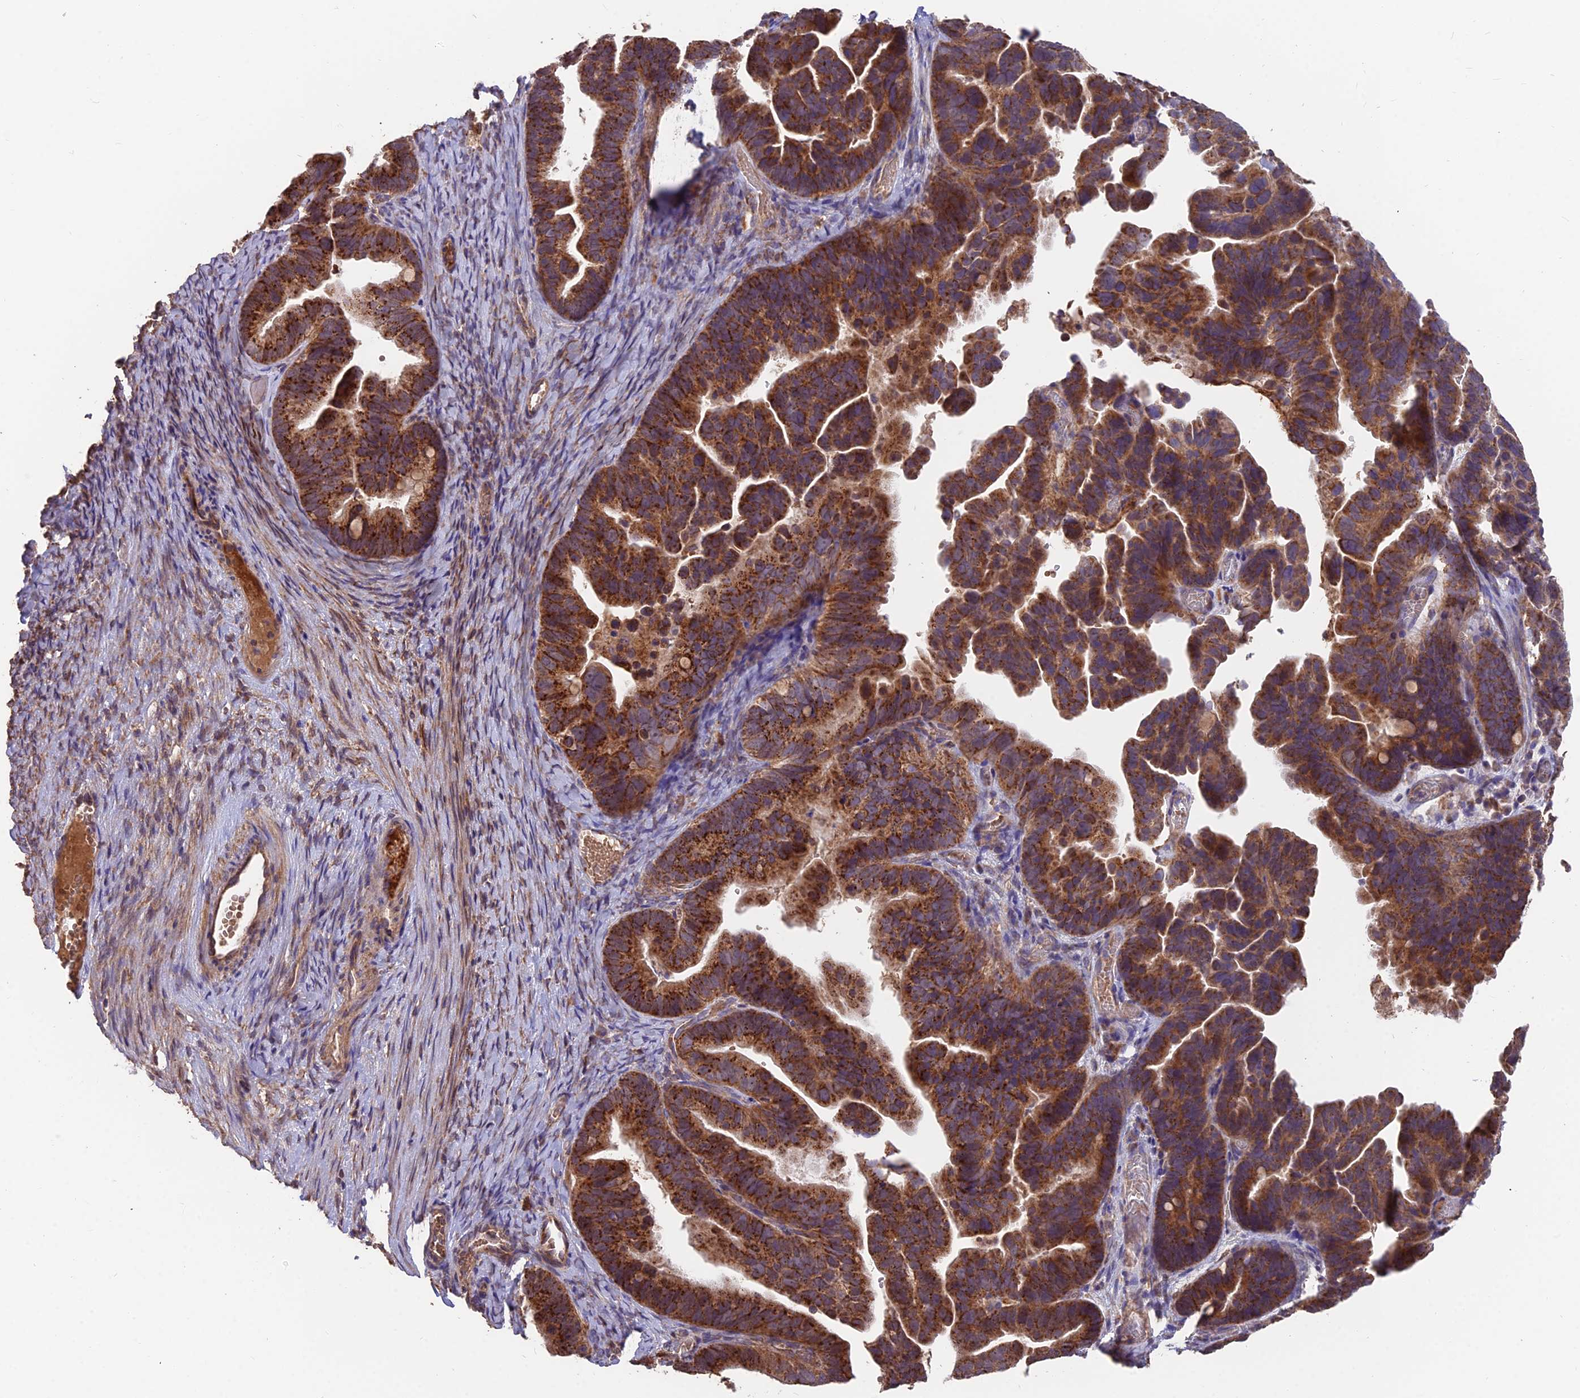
{"staining": {"intensity": "strong", "quantity": ">75%", "location": "cytoplasmic/membranous"}, "tissue": "ovarian cancer", "cell_type": "Tumor cells", "image_type": "cancer", "snomed": [{"axis": "morphology", "description": "Cystadenocarcinoma, serous, NOS"}, {"axis": "topography", "description": "Ovary"}], "caption": "About >75% of tumor cells in human ovarian cancer demonstrate strong cytoplasmic/membranous protein staining as visualized by brown immunohistochemical staining.", "gene": "IFT22", "patient": {"sex": "female", "age": 56}}